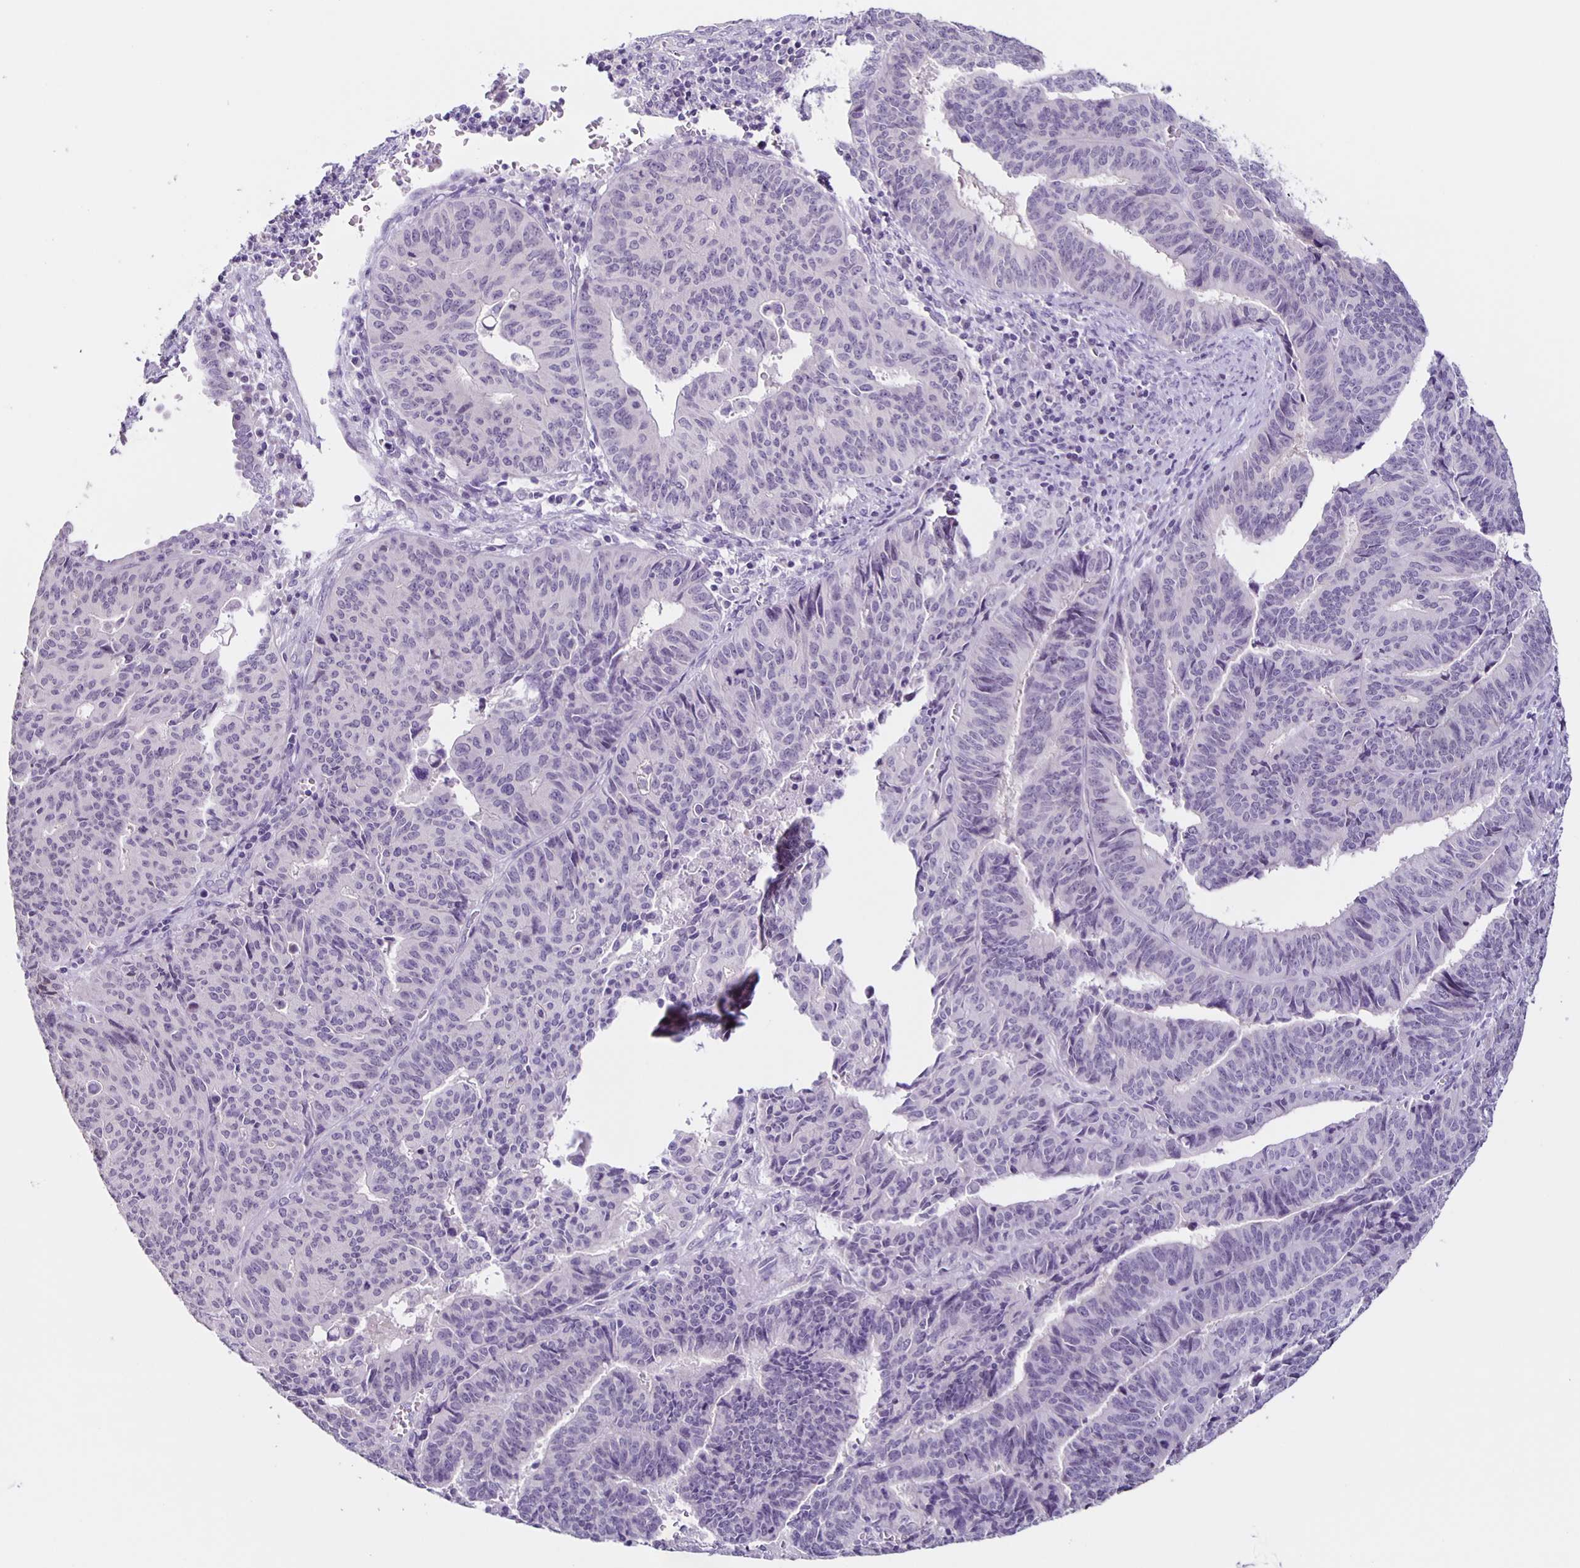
{"staining": {"intensity": "negative", "quantity": "none", "location": "none"}, "tissue": "endometrial cancer", "cell_type": "Tumor cells", "image_type": "cancer", "snomed": [{"axis": "morphology", "description": "Adenocarcinoma, NOS"}, {"axis": "topography", "description": "Endometrium"}], "caption": "Immunohistochemistry (IHC) photomicrograph of human endometrial adenocarcinoma stained for a protein (brown), which exhibits no positivity in tumor cells.", "gene": "SLC12A3", "patient": {"sex": "female", "age": 65}}